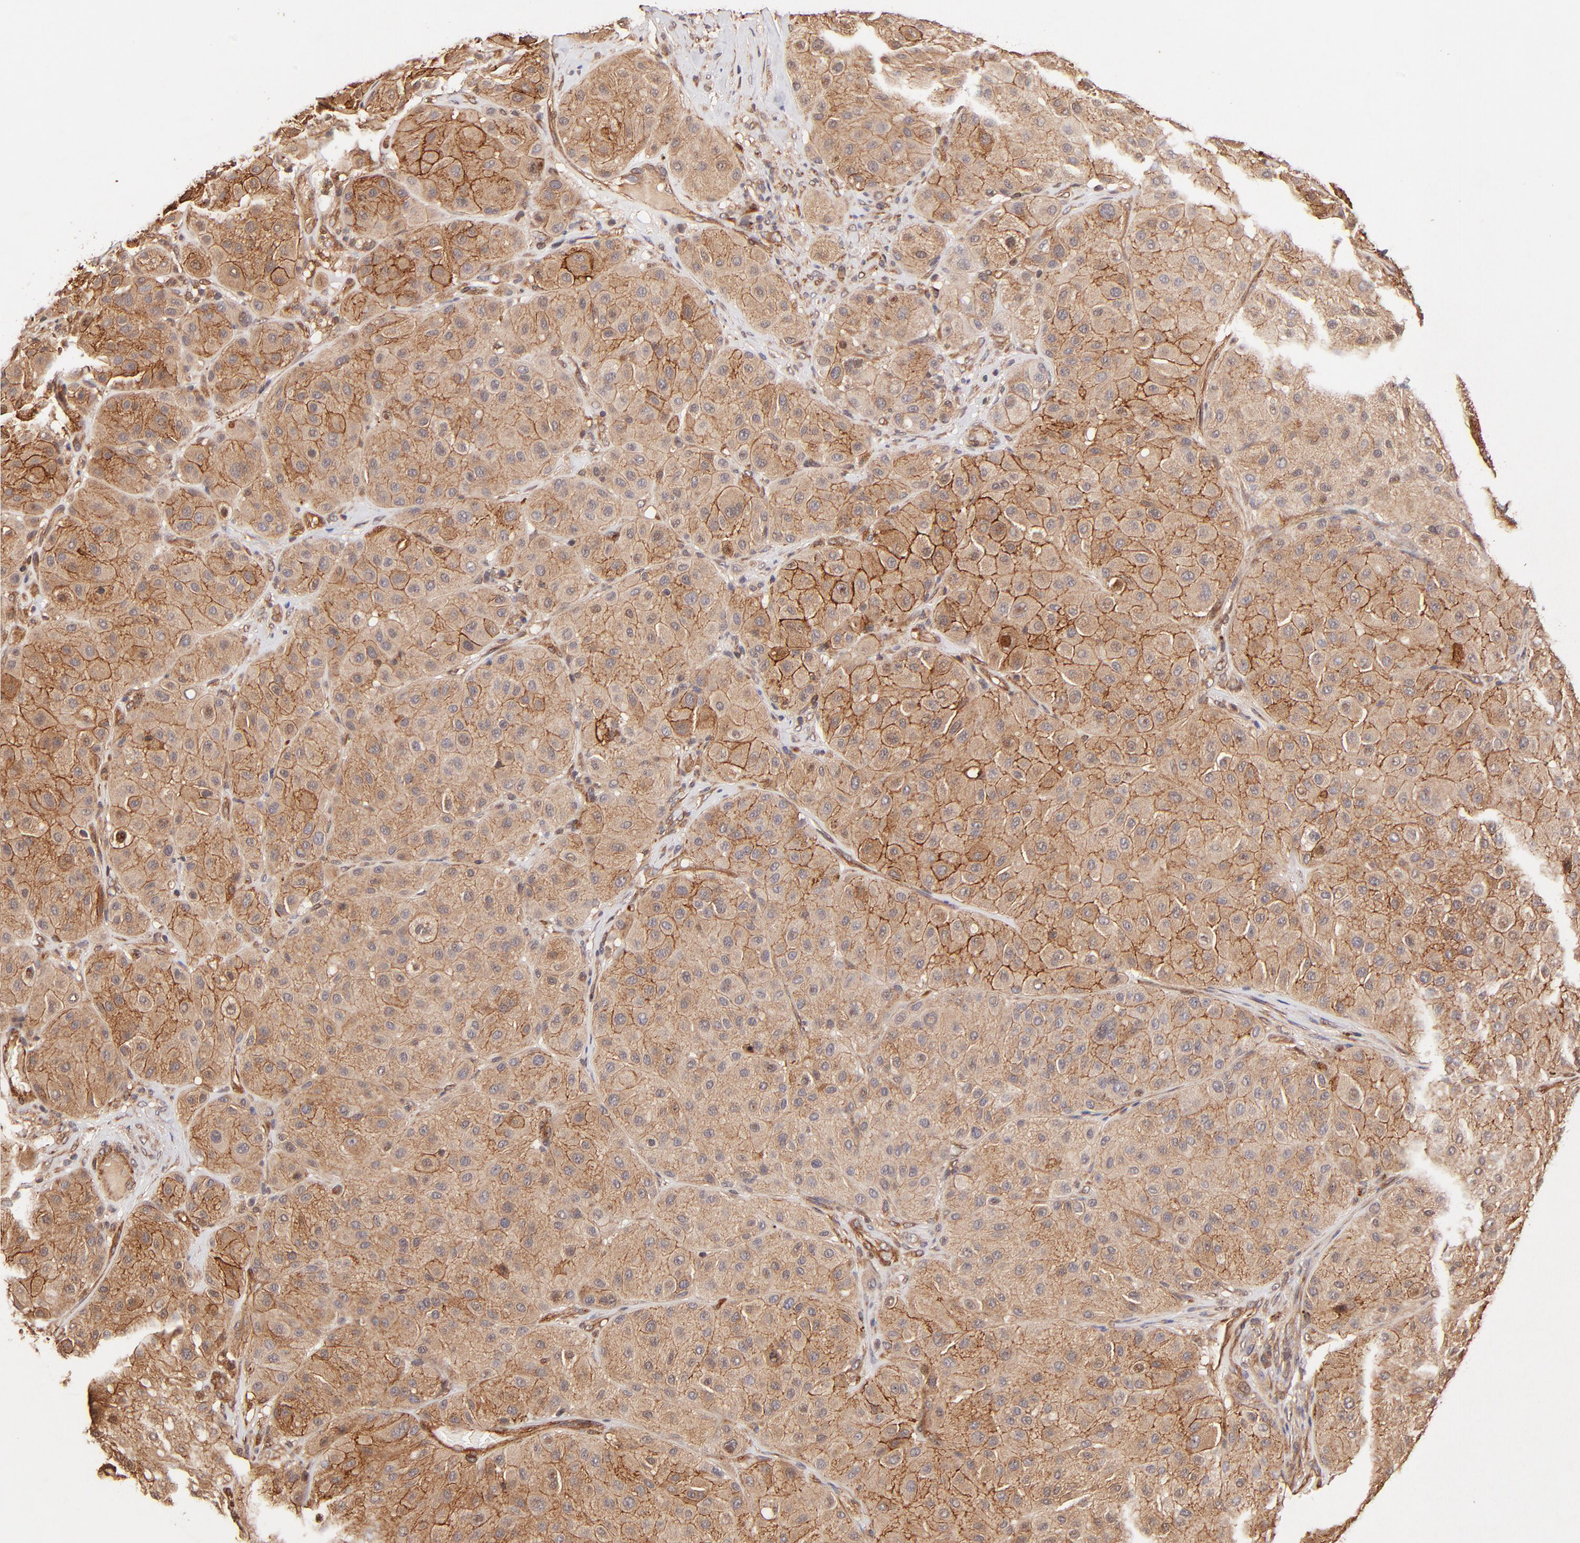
{"staining": {"intensity": "strong", "quantity": ">75%", "location": "cytoplasmic/membranous"}, "tissue": "melanoma", "cell_type": "Tumor cells", "image_type": "cancer", "snomed": [{"axis": "morphology", "description": "Normal tissue, NOS"}, {"axis": "morphology", "description": "Malignant melanoma, Metastatic site"}, {"axis": "topography", "description": "Skin"}], "caption": "The histopathology image demonstrates staining of malignant melanoma (metastatic site), revealing strong cytoplasmic/membranous protein expression (brown color) within tumor cells.", "gene": "ITGB1", "patient": {"sex": "male", "age": 41}}